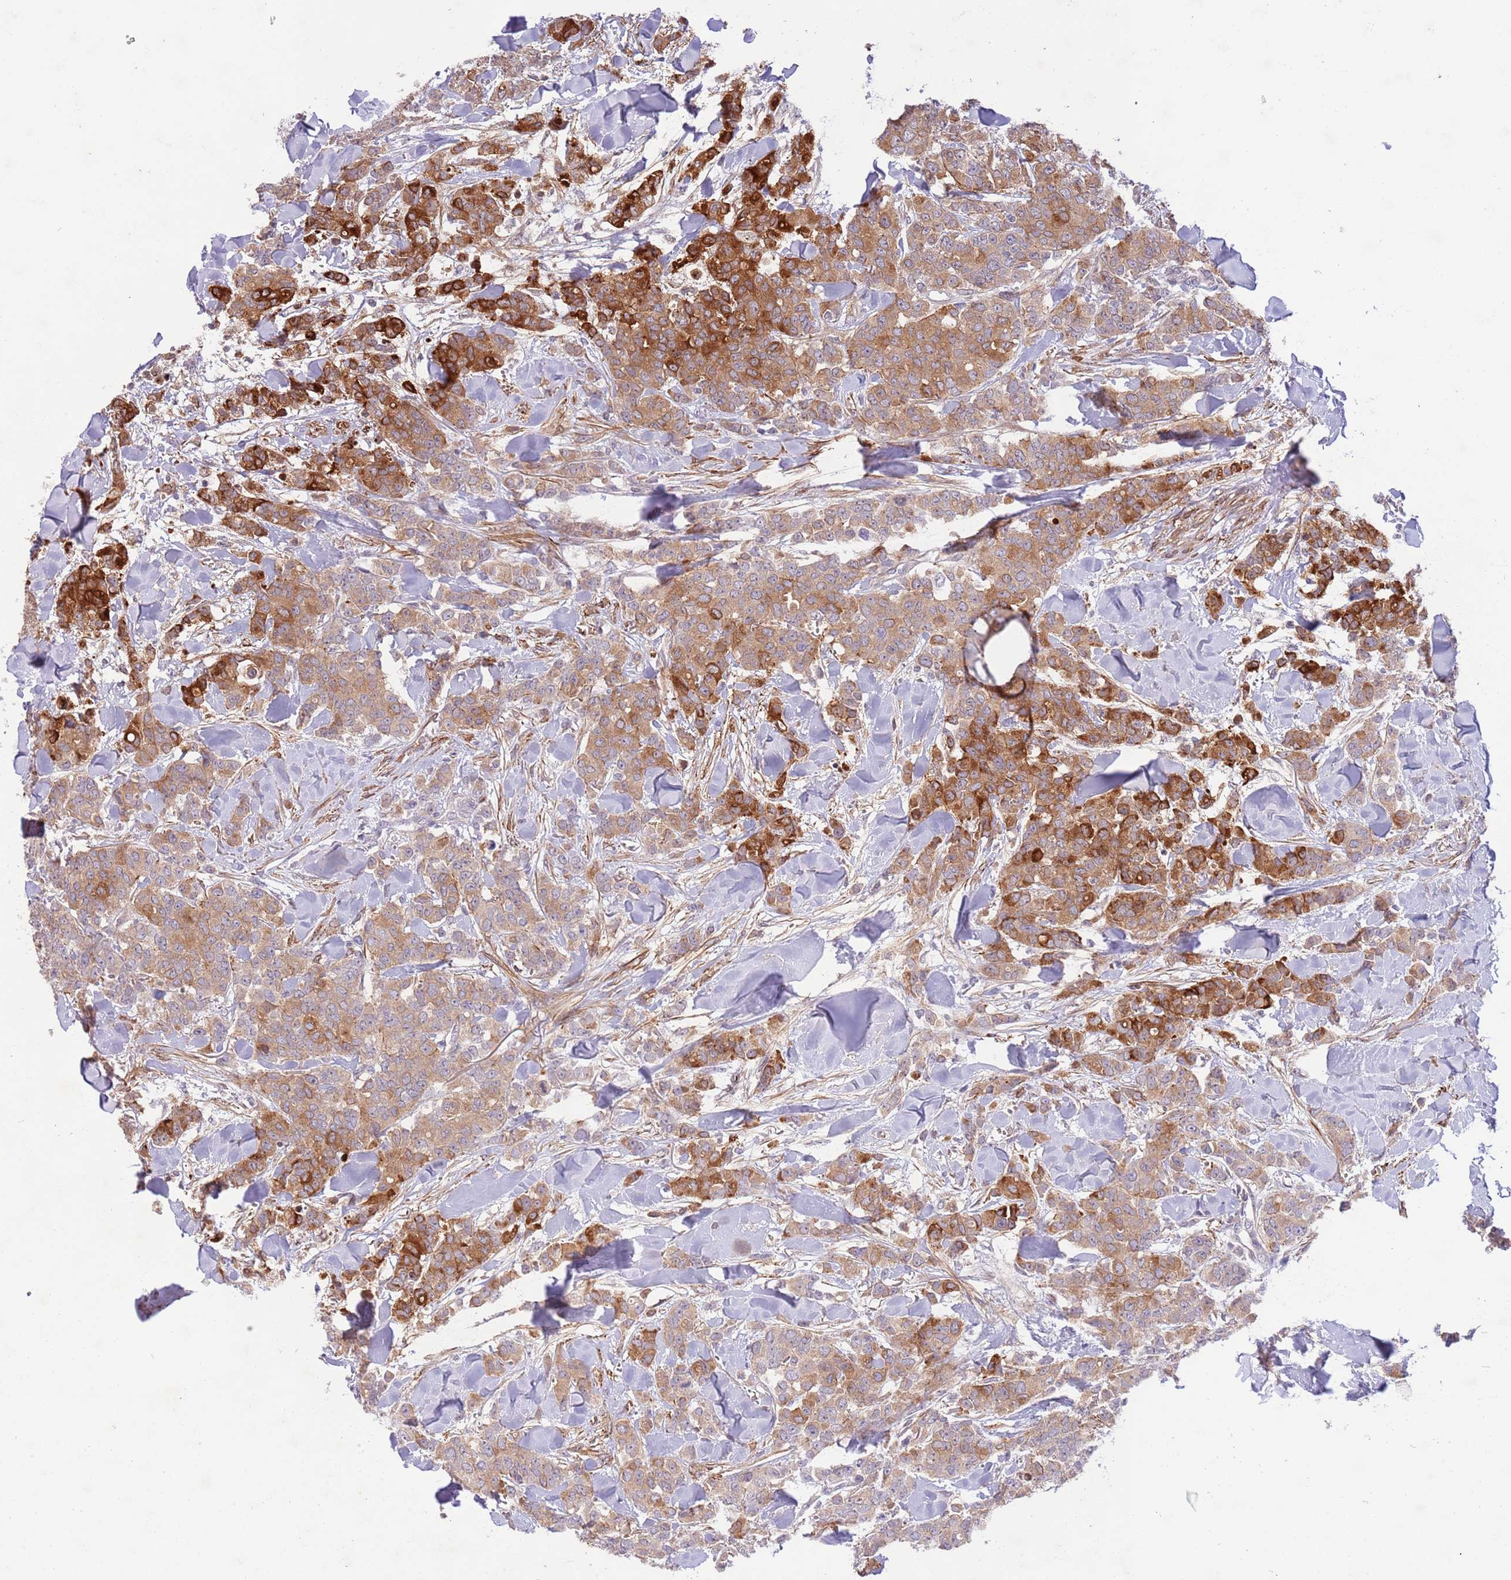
{"staining": {"intensity": "strong", "quantity": "25%-75%", "location": "cytoplasmic/membranous"}, "tissue": "breast cancer", "cell_type": "Tumor cells", "image_type": "cancer", "snomed": [{"axis": "morphology", "description": "Lobular carcinoma"}, {"axis": "topography", "description": "Breast"}], "caption": "An immunohistochemistry photomicrograph of tumor tissue is shown. Protein staining in brown highlights strong cytoplasmic/membranous positivity in breast cancer within tumor cells. (IHC, brightfield microscopy, high magnification).", "gene": "ZNF658", "patient": {"sex": "female", "age": 91}}